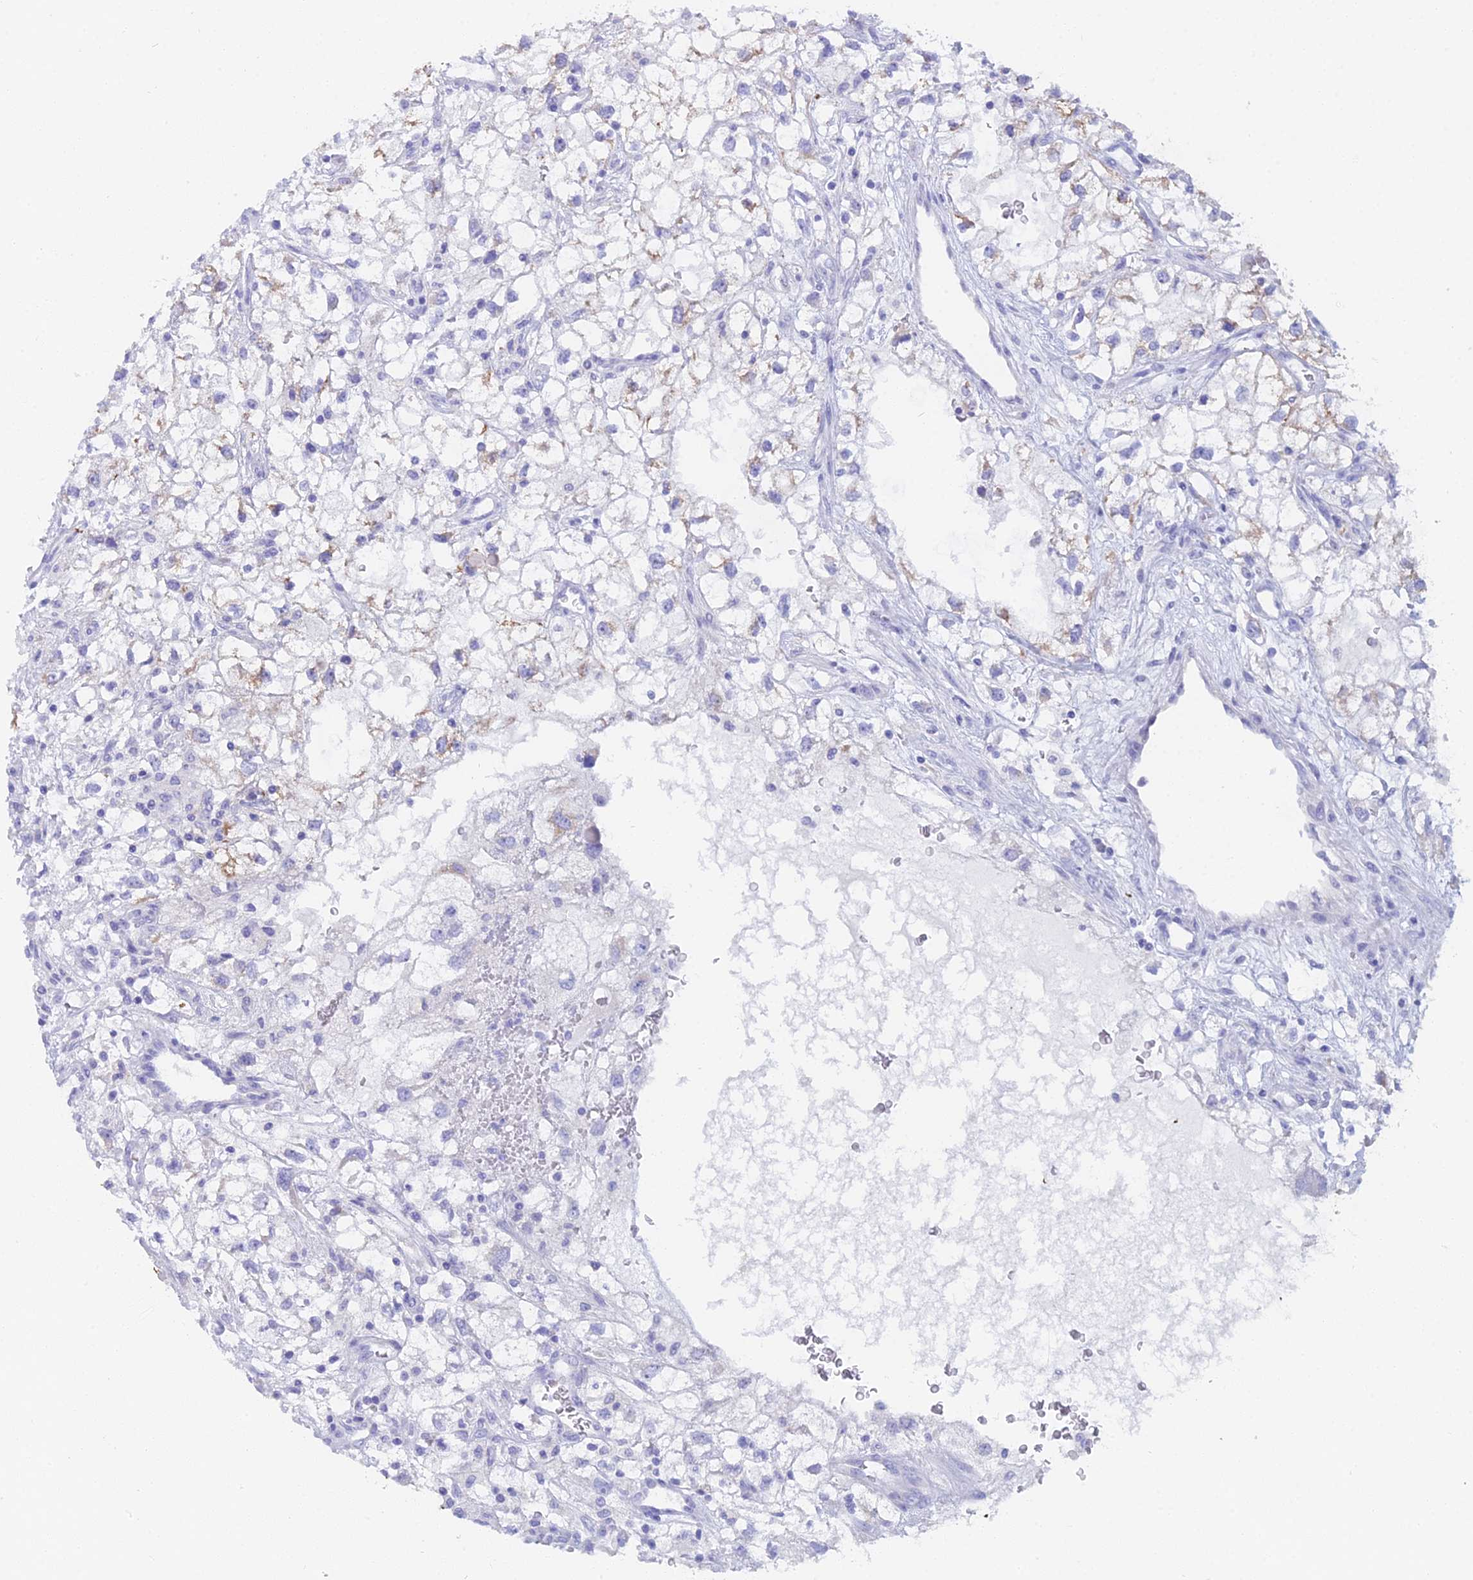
{"staining": {"intensity": "negative", "quantity": "none", "location": "none"}, "tissue": "renal cancer", "cell_type": "Tumor cells", "image_type": "cancer", "snomed": [{"axis": "morphology", "description": "Adenocarcinoma, NOS"}, {"axis": "topography", "description": "Kidney"}], "caption": "A high-resolution photomicrograph shows immunohistochemistry (IHC) staining of renal cancer, which shows no significant staining in tumor cells.", "gene": "CGB2", "patient": {"sex": "male", "age": 59}}